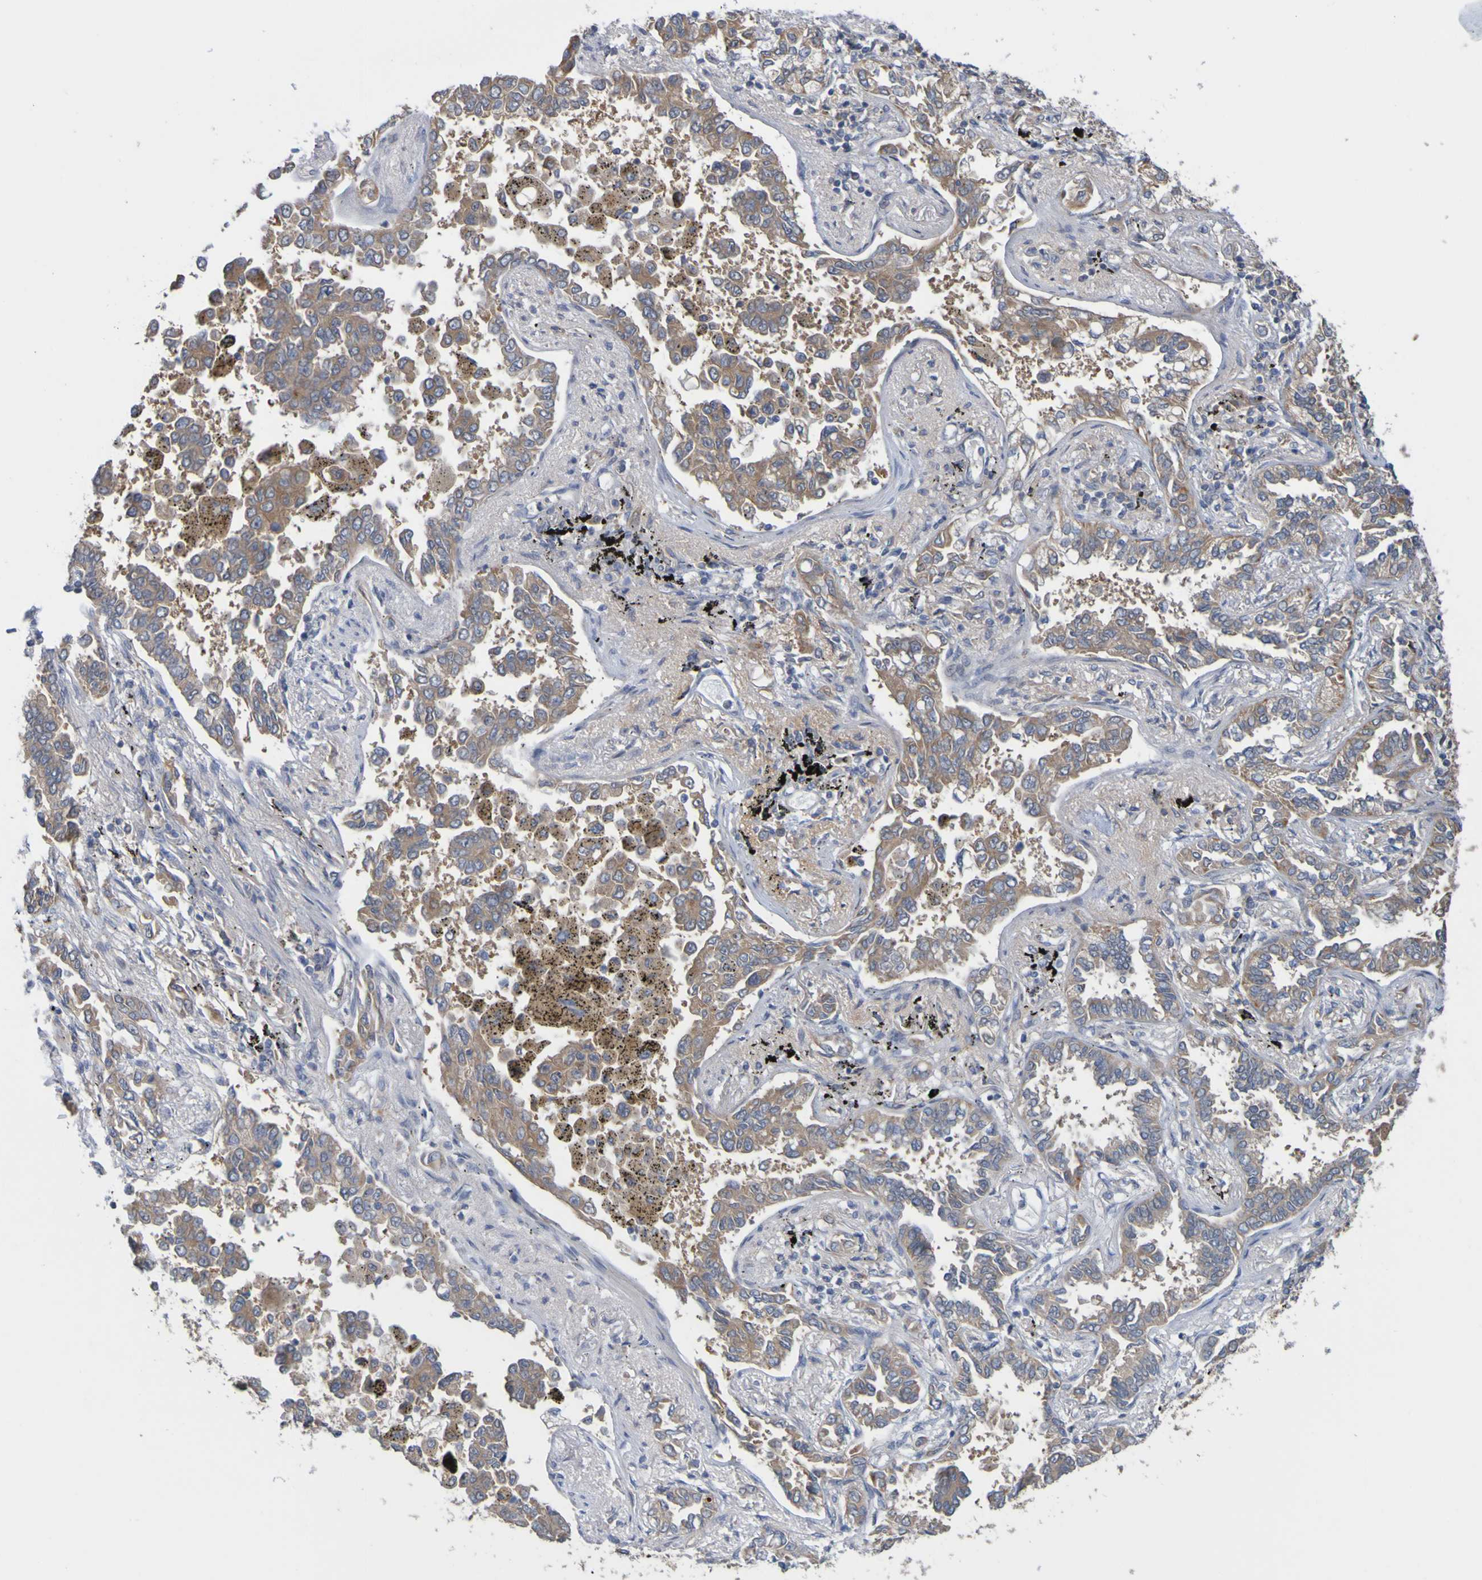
{"staining": {"intensity": "moderate", "quantity": ">75%", "location": "cytoplasmic/membranous"}, "tissue": "lung cancer", "cell_type": "Tumor cells", "image_type": "cancer", "snomed": [{"axis": "morphology", "description": "Normal tissue, NOS"}, {"axis": "morphology", "description": "Adenocarcinoma, NOS"}, {"axis": "topography", "description": "Lung"}], "caption": "A histopathology image of human adenocarcinoma (lung) stained for a protein displays moderate cytoplasmic/membranous brown staining in tumor cells. The protein of interest is stained brown, and the nuclei are stained in blue (DAB (3,3'-diaminobenzidine) IHC with brightfield microscopy, high magnification).", "gene": "NAV2", "patient": {"sex": "male", "age": 59}}